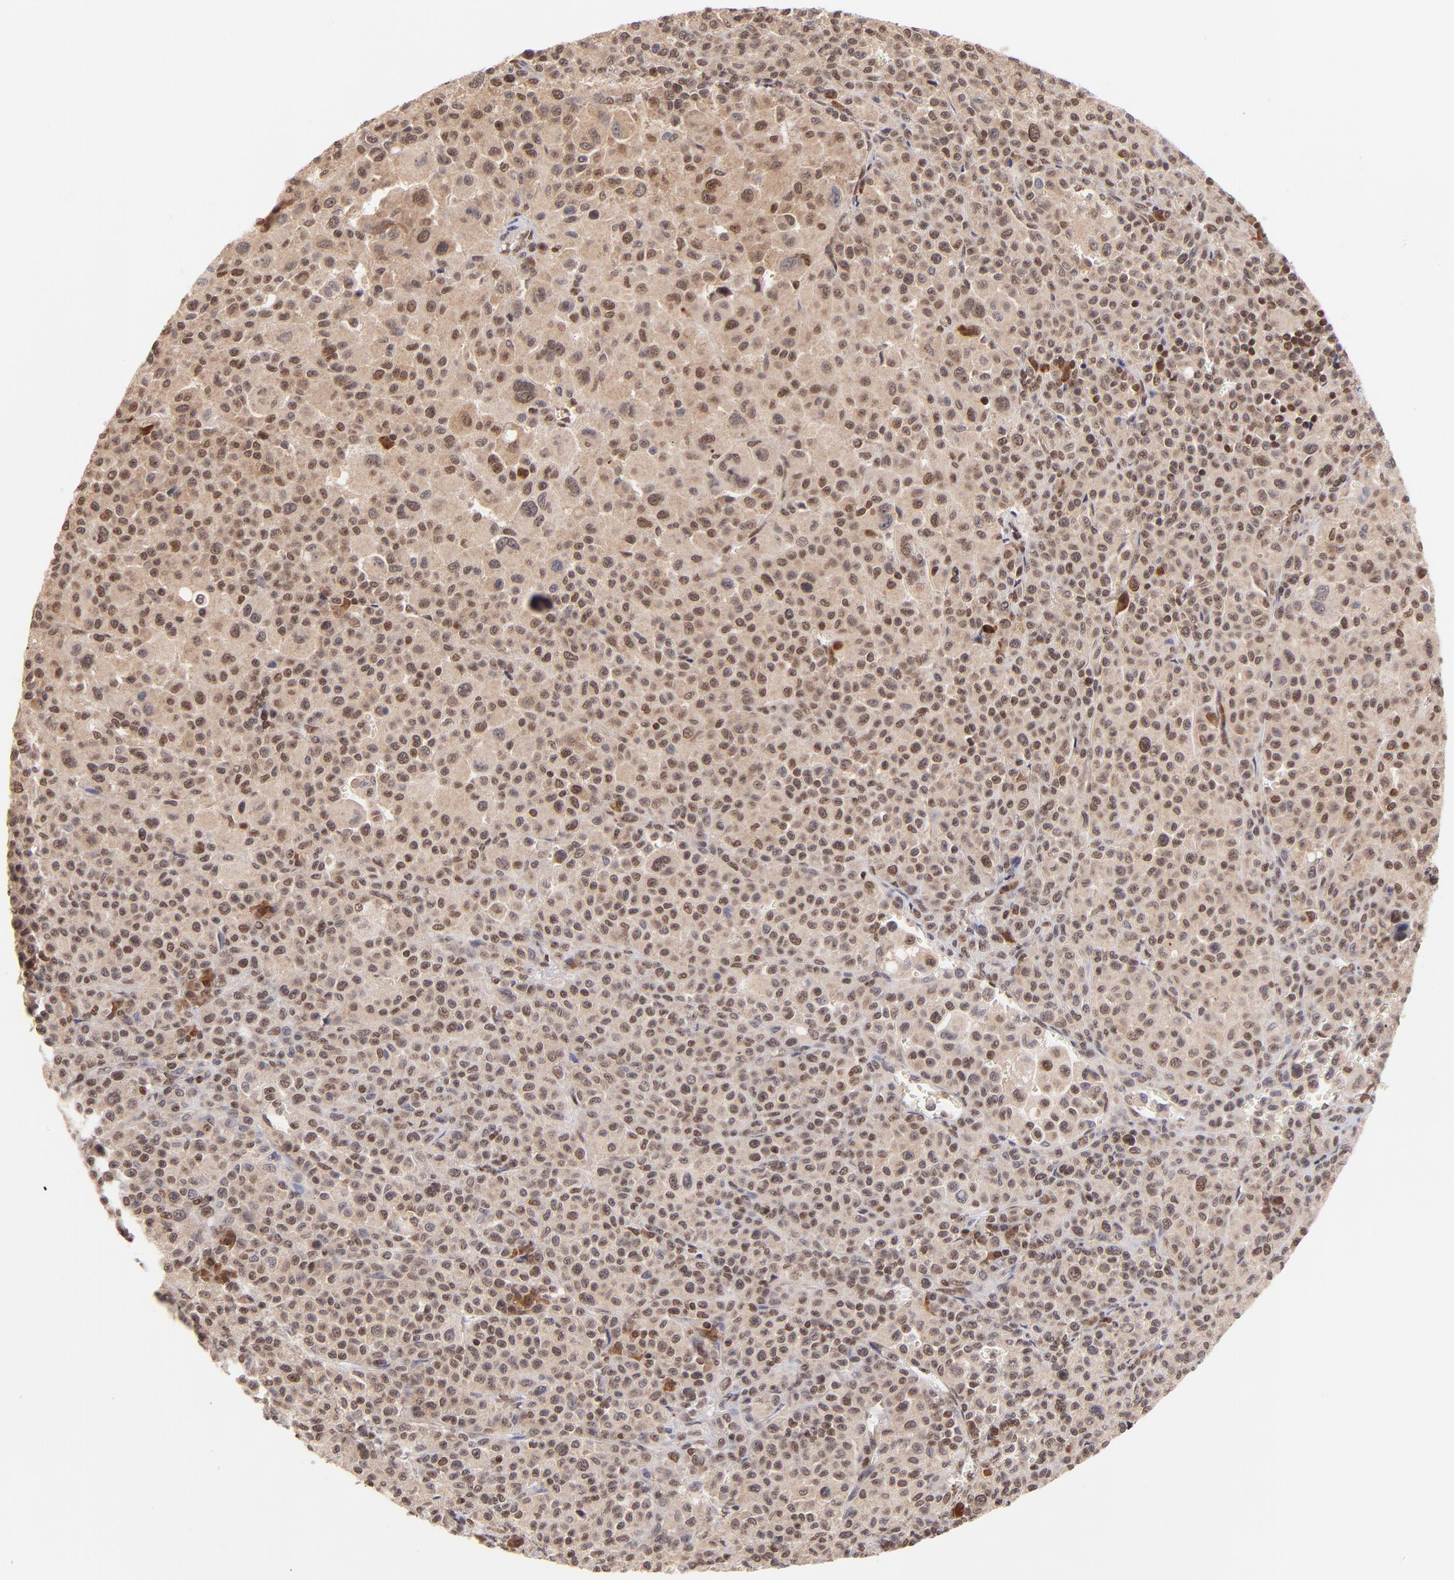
{"staining": {"intensity": "moderate", "quantity": ">75%", "location": "cytoplasmic/membranous,nuclear"}, "tissue": "melanoma", "cell_type": "Tumor cells", "image_type": "cancer", "snomed": [{"axis": "morphology", "description": "Malignant melanoma, Metastatic site"}, {"axis": "topography", "description": "Skin"}], "caption": "DAB (3,3'-diaminobenzidine) immunohistochemical staining of human malignant melanoma (metastatic site) shows moderate cytoplasmic/membranous and nuclear protein staining in approximately >75% of tumor cells.", "gene": "WDR25", "patient": {"sex": "female", "age": 74}}